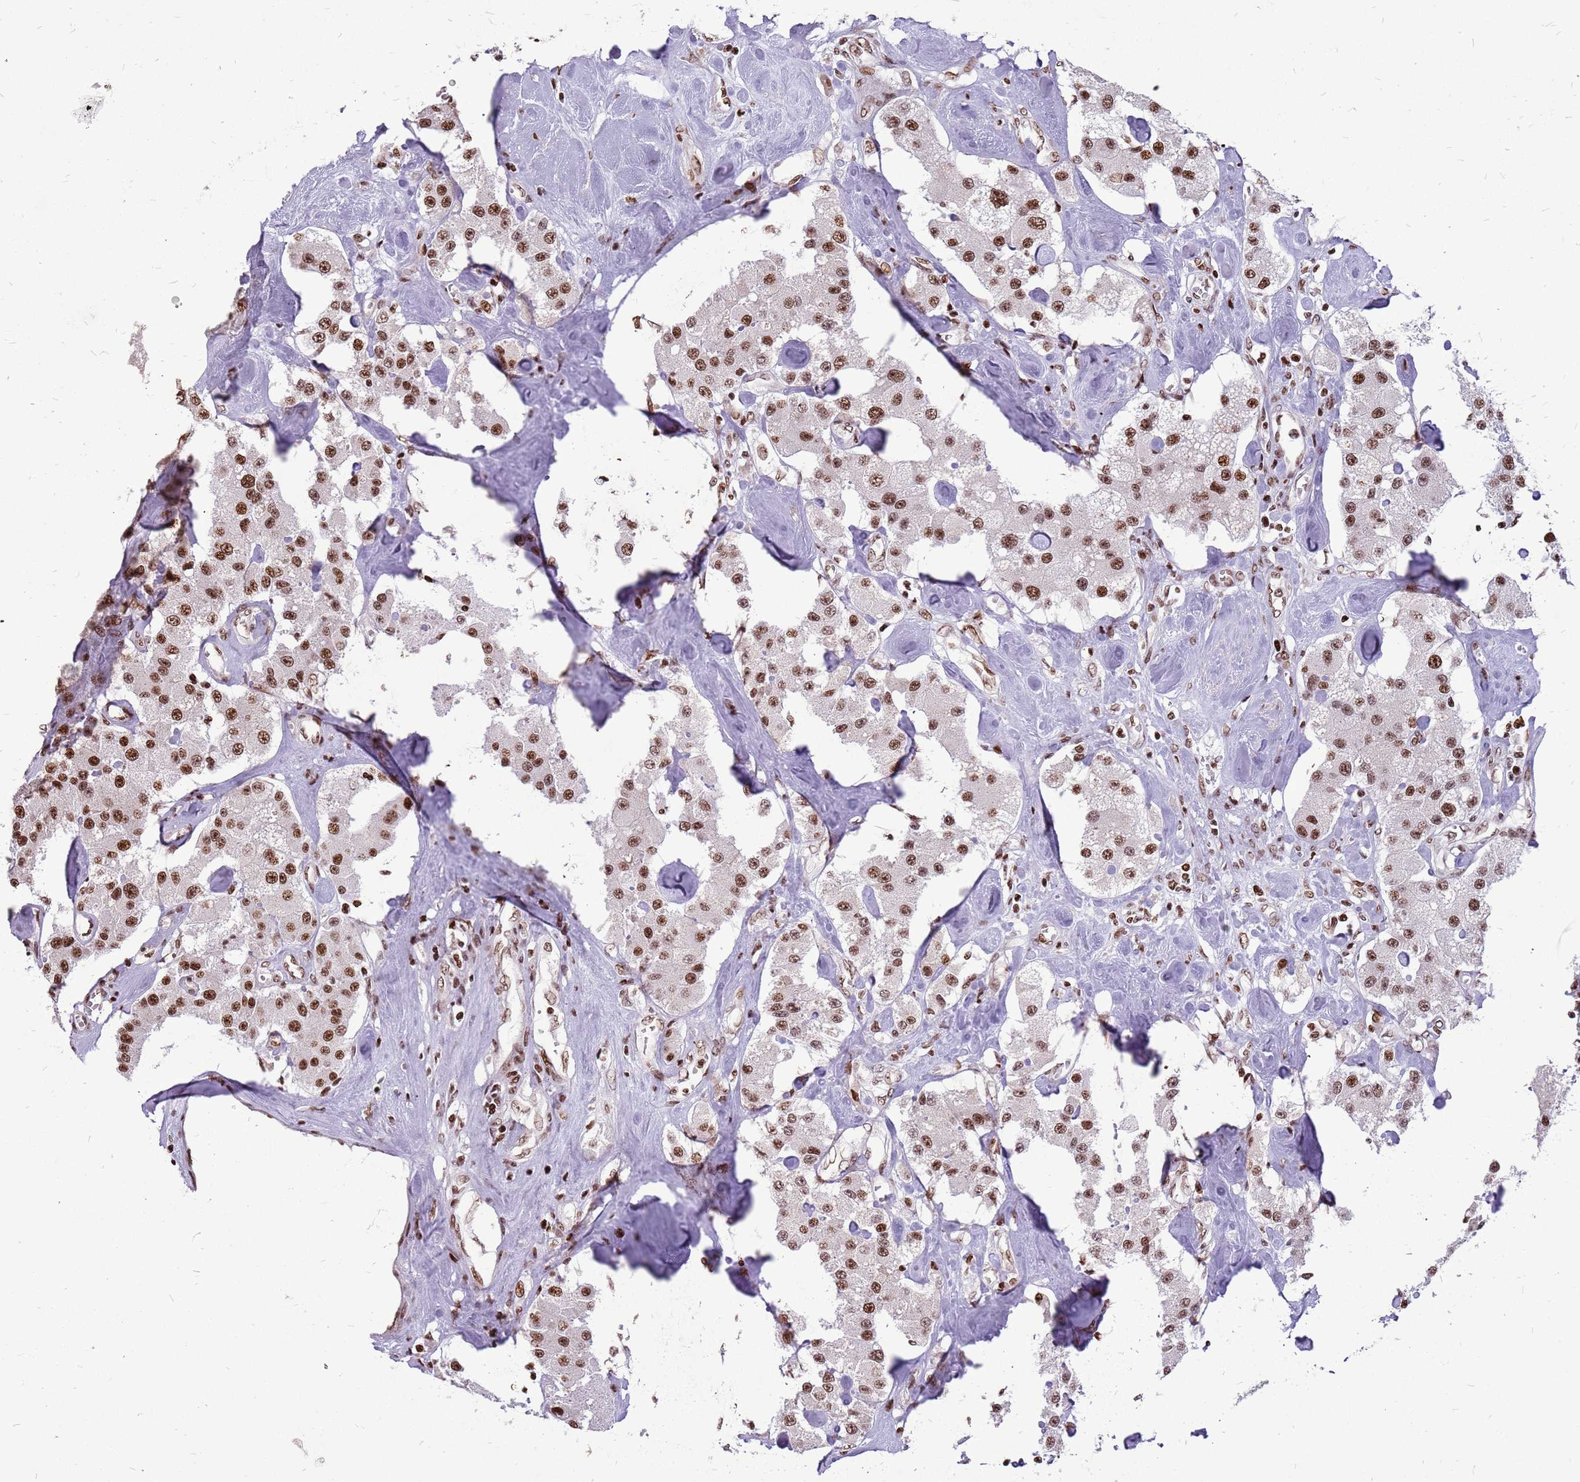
{"staining": {"intensity": "moderate", "quantity": ">75%", "location": "nuclear"}, "tissue": "carcinoid", "cell_type": "Tumor cells", "image_type": "cancer", "snomed": [{"axis": "morphology", "description": "Carcinoid, malignant, NOS"}, {"axis": "topography", "description": "Pancreas"}], "caption": "Protein expression analysis of carcinoid reveals moderate nuclear expression in about >75% of tumor cells. (brown staining indicates protein expression, while blue staining denotes nuclei).", "gene": "WASHC4", "patient": {"sex": "male", "age": 41}}